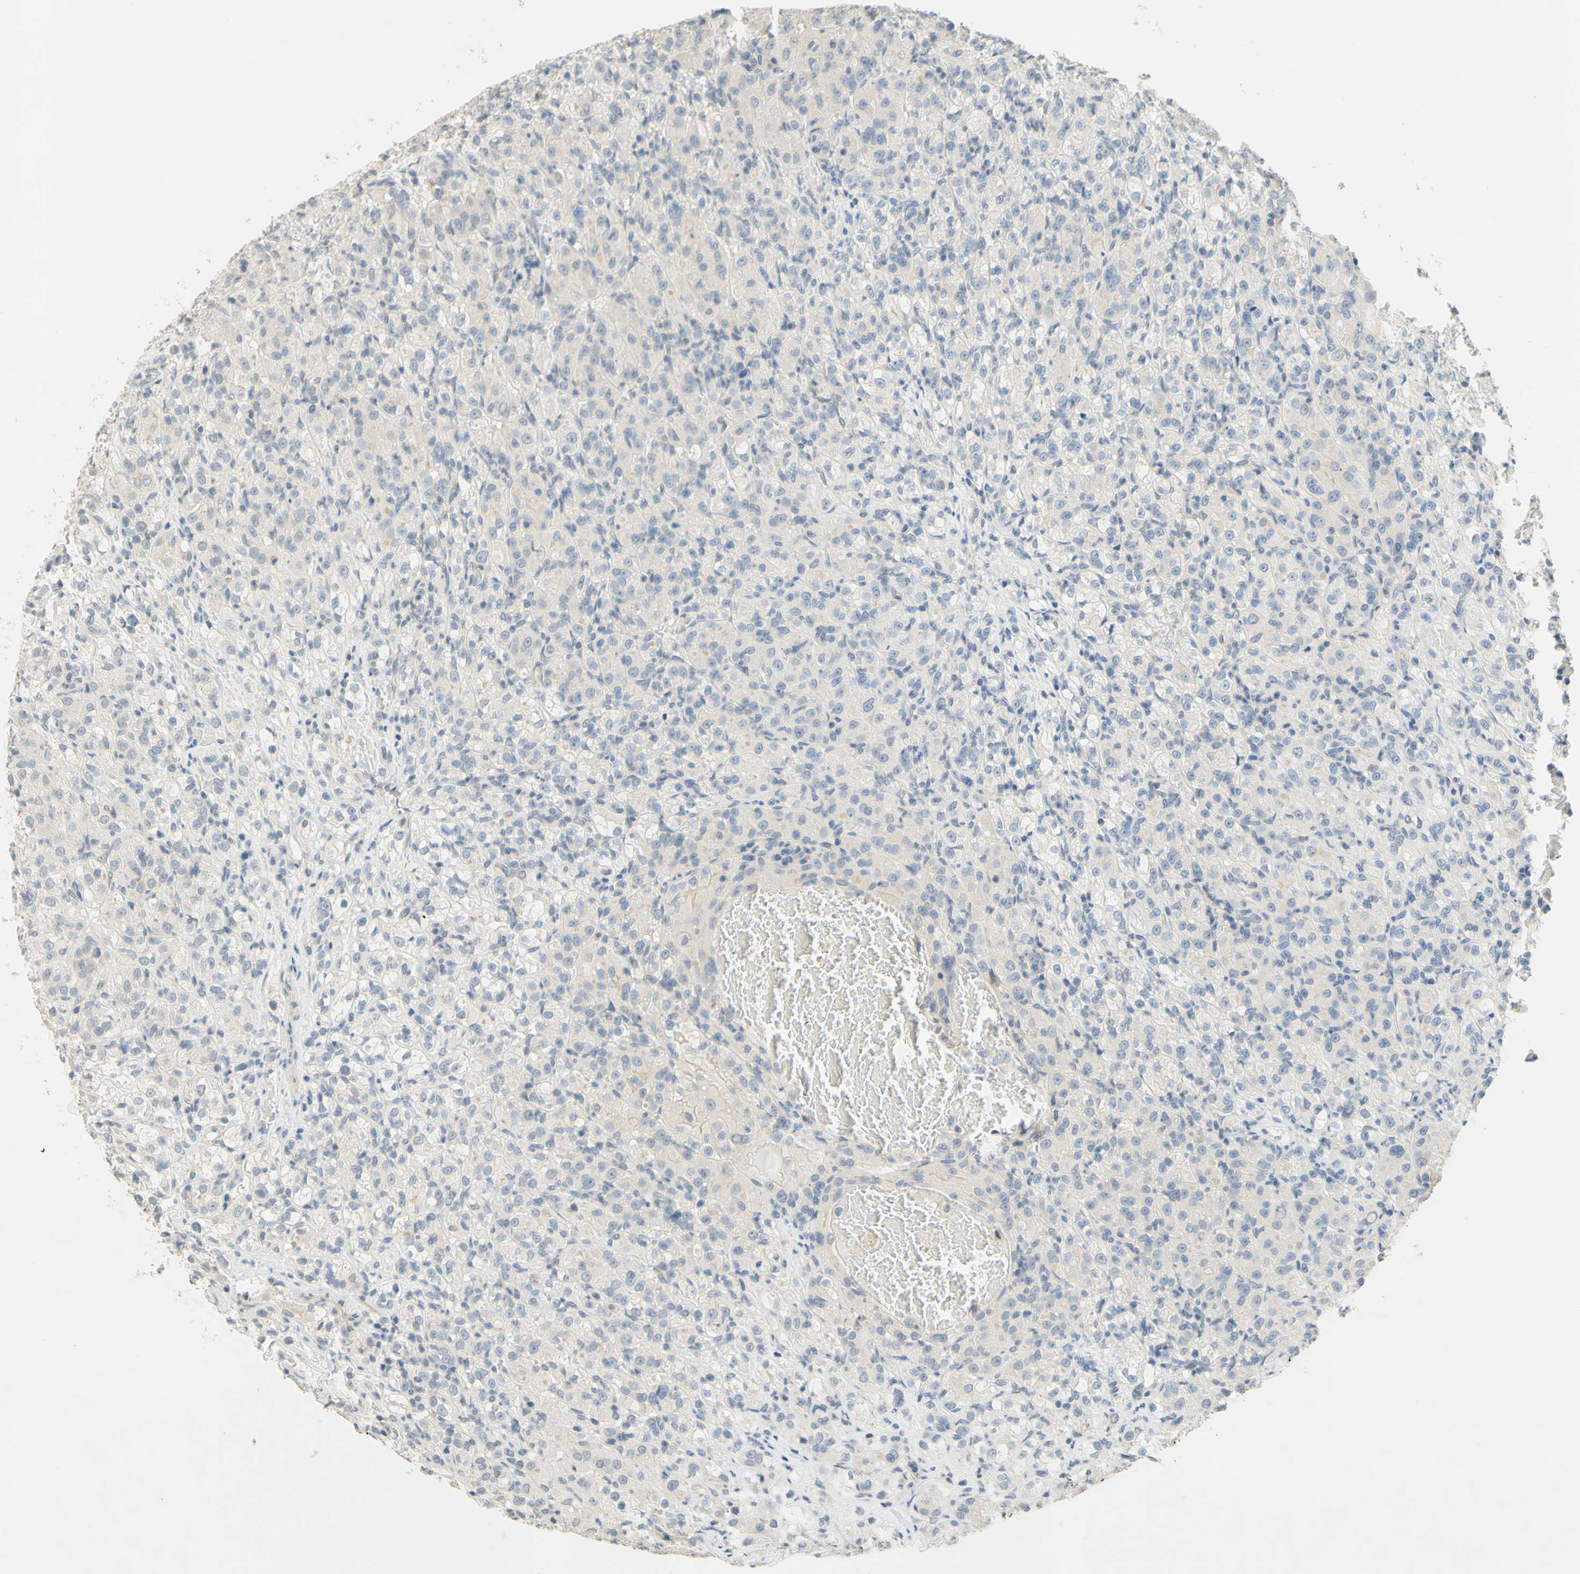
{"staining": {"intensity": "weak", "quantity": "25%-75%", "location": "cytoplasmic/membranous"}, "tissue": "renal cancer", "cell_type": "Tumor cells", "image_type": "cancer", "snomed": [{"axis": "morphology", "description": "Adenocarcinoma, NOS"}, {"axis": "topography", "description": "Kidney"}], "caption": "This is a micrograph of immunohistochemistry (IHC) staining of renal cancer (adenocarcinoma), which shows weak staining in the cytoplasmic/membranous of tumor cells.", "gene": "MAG", "patient": {"sex": "male", "age": 61}}